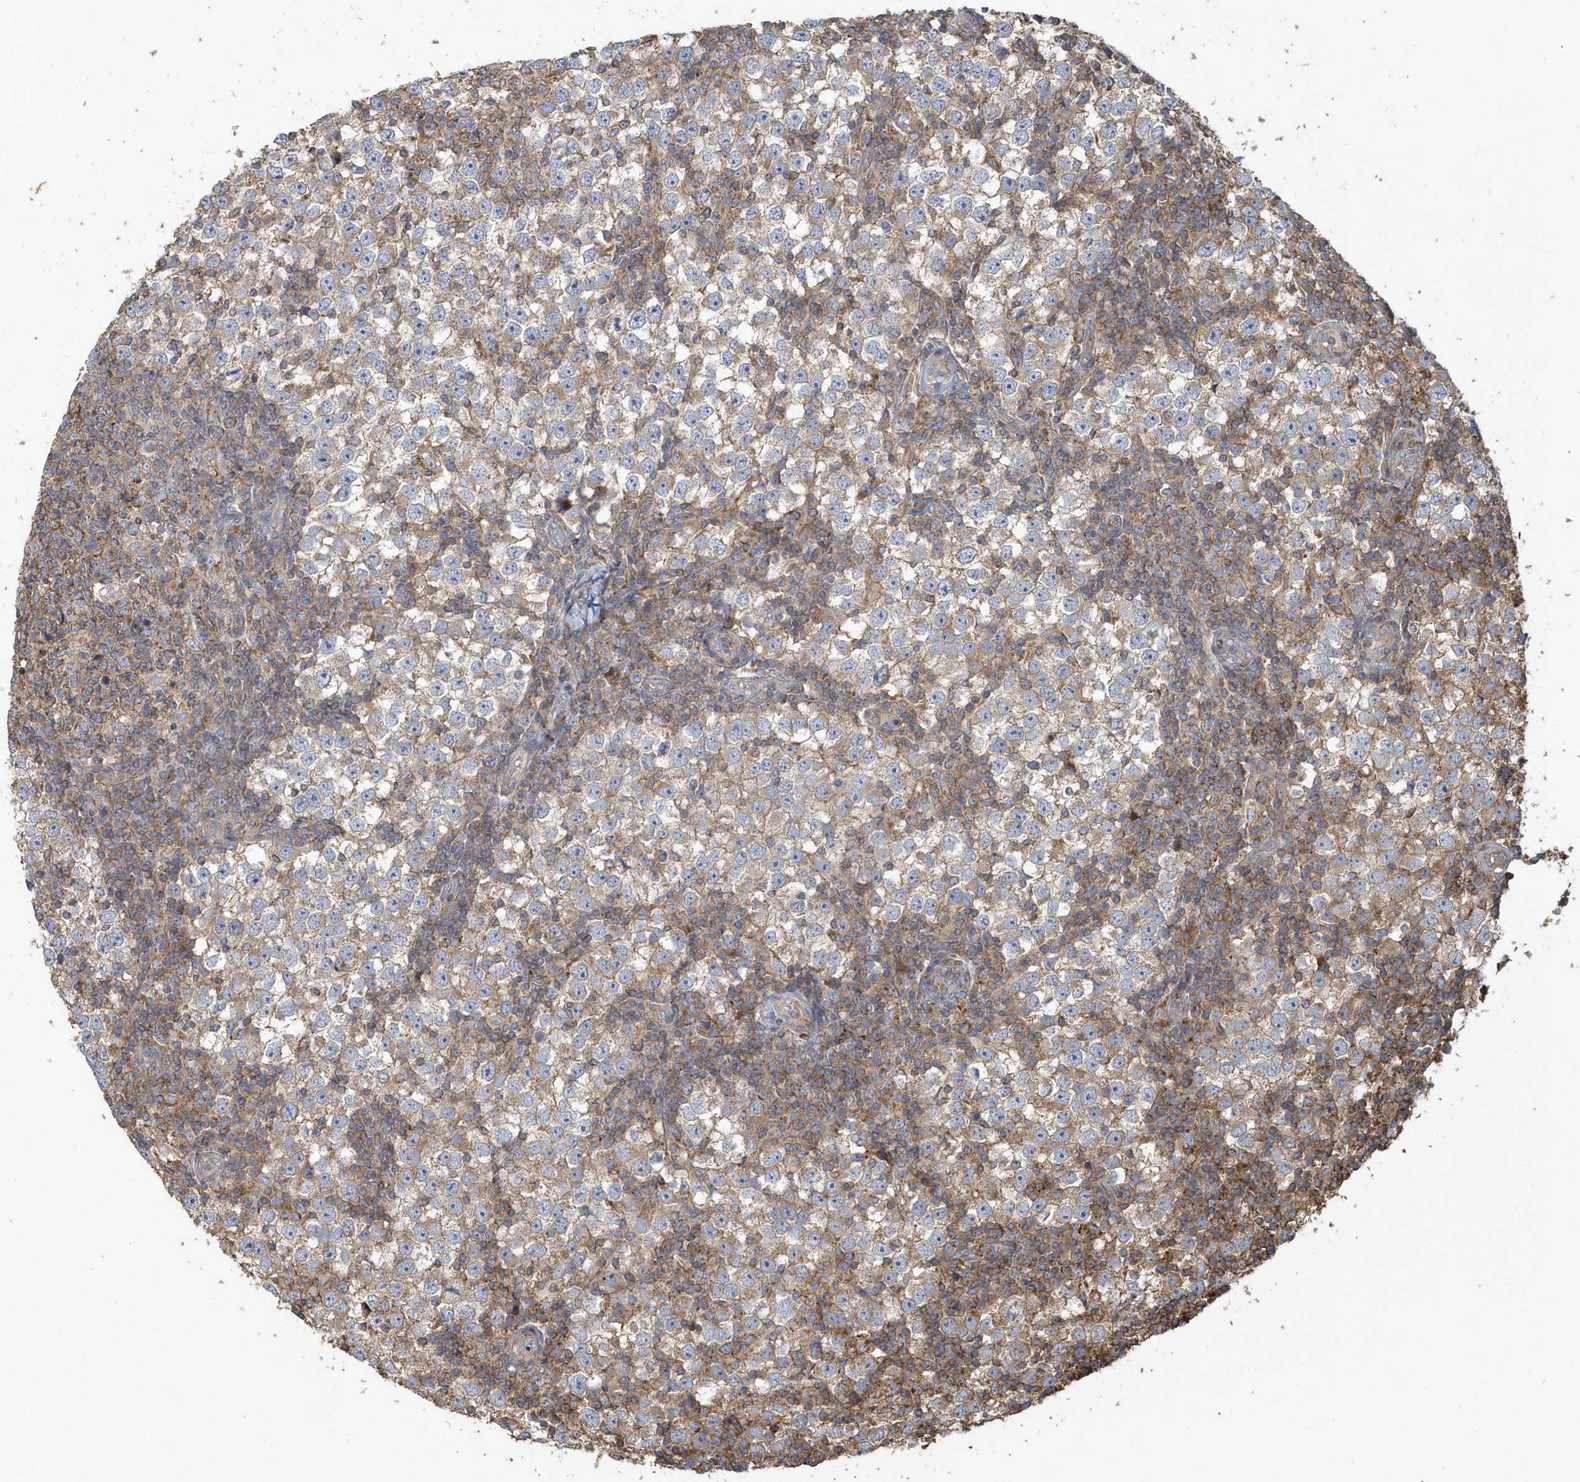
{"staining": {"intensity": "weak", "quantity": "<25%", "location": "cytoplasmic/membranous"}, "tissue": "testis cancer", "cell_type": "Tumor cells", "image_type": "cancer", "snomed": [{"axis": "morphology", "description": "Seminoma, NOS"}, {"axis": "topography", "description": "Testis"}], "caption": "DAB (3,3'-diaminobenzidine) immunohistochemical staining of seminoma (testis) exhibits no significant expression in tumor cells.", "gene": "TRAIP", "patient": {"sex": "male", "age": 65}}